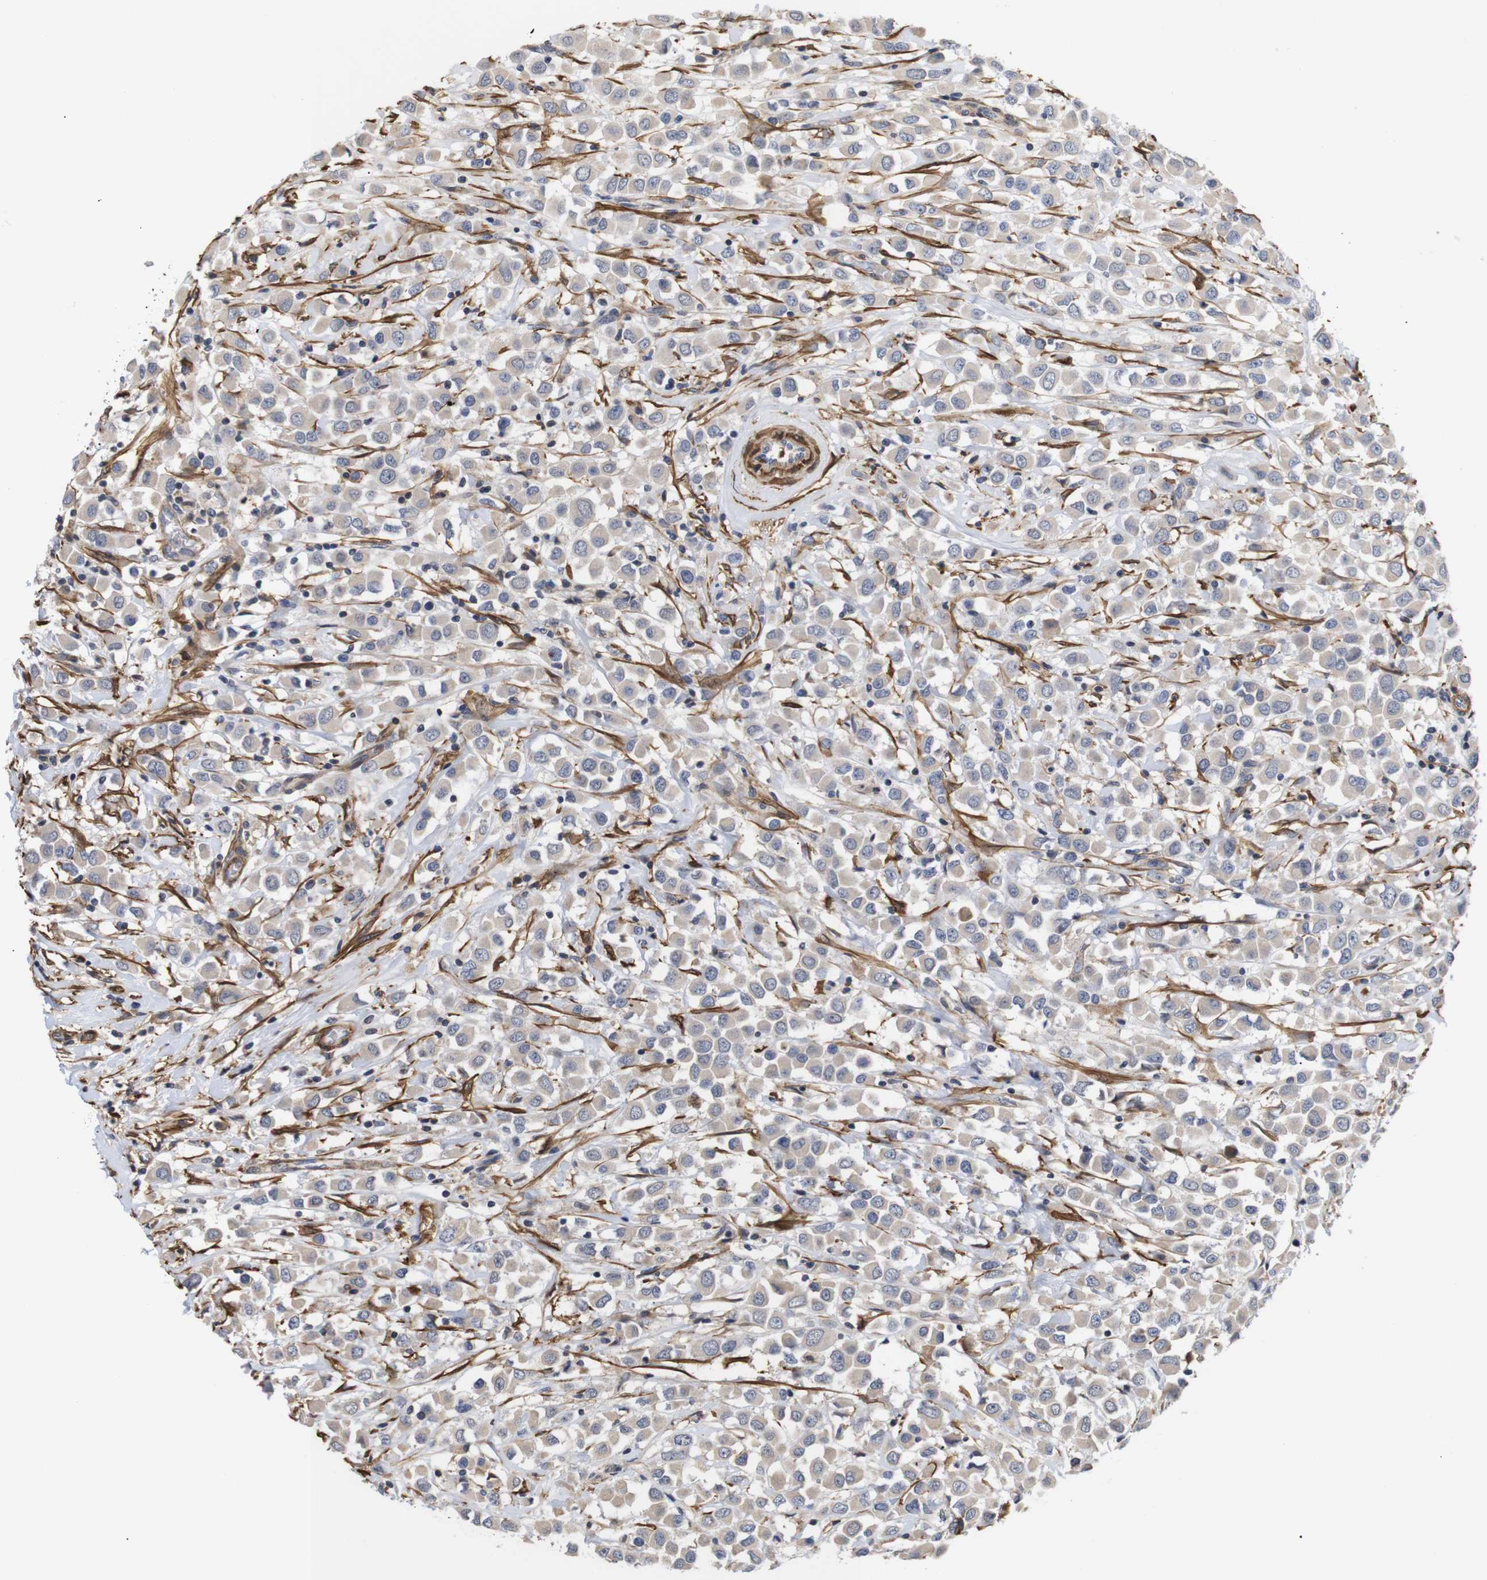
{"staining": {"intensity": "weak", "quantity": ">75%", "location": "cytoplasmic/membranous"}, "tissue": "breast cancer", "cell_type": "Tumor cells", "image_type": "cancer", "snomed": [{"axis": "morphology", "description": "Duct carcinoma"}, {"axis": "topography", "description": "Breast"}], "caption": "Tumor cells display low levels of weak cytoplasmic/membranous expression in approximately >75% of cells in invasive ductal carcinoma (breast).", "gene": "PDLIM5", "patient": {"sex": "female", "age": 61}}